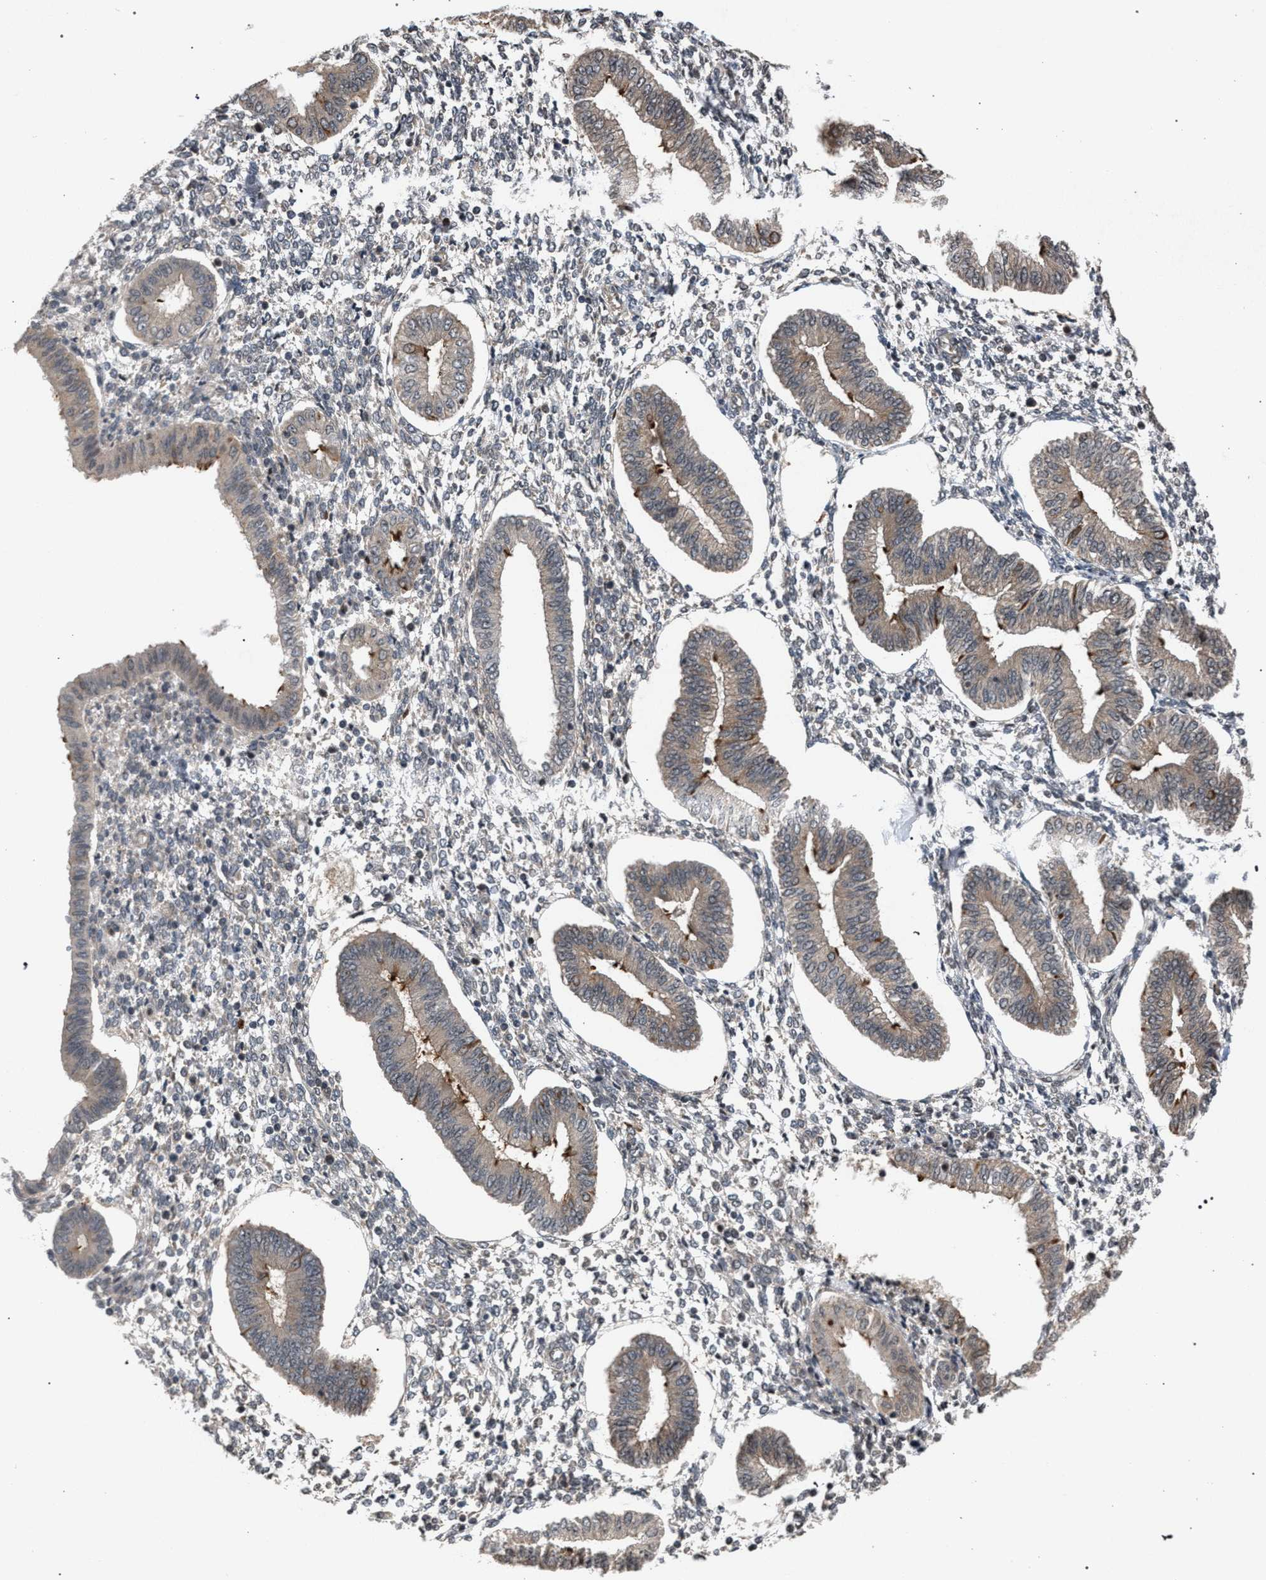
{"staining": {"intensity": "negative", "quantity": "none", "location": "none"}, "tissue": "endometrium", "cell_type": "Cells in endometrial stroma", "image_type": "normal", "snomed": [{"axis": "morphology", "description": "Normal tissue, NOS"}, {"axis": "topography", "description": "Endometrium"}], "caption": "An immunohistochemistry photomicrograph of benign endometrium is shown. There is no staining in cells in endometrial stroma of endometrium. (DAB immunohistochemistry (IHC), high magnification).", "gene": "IRAK4", "patient": {"sex": "female", "age": 50}}